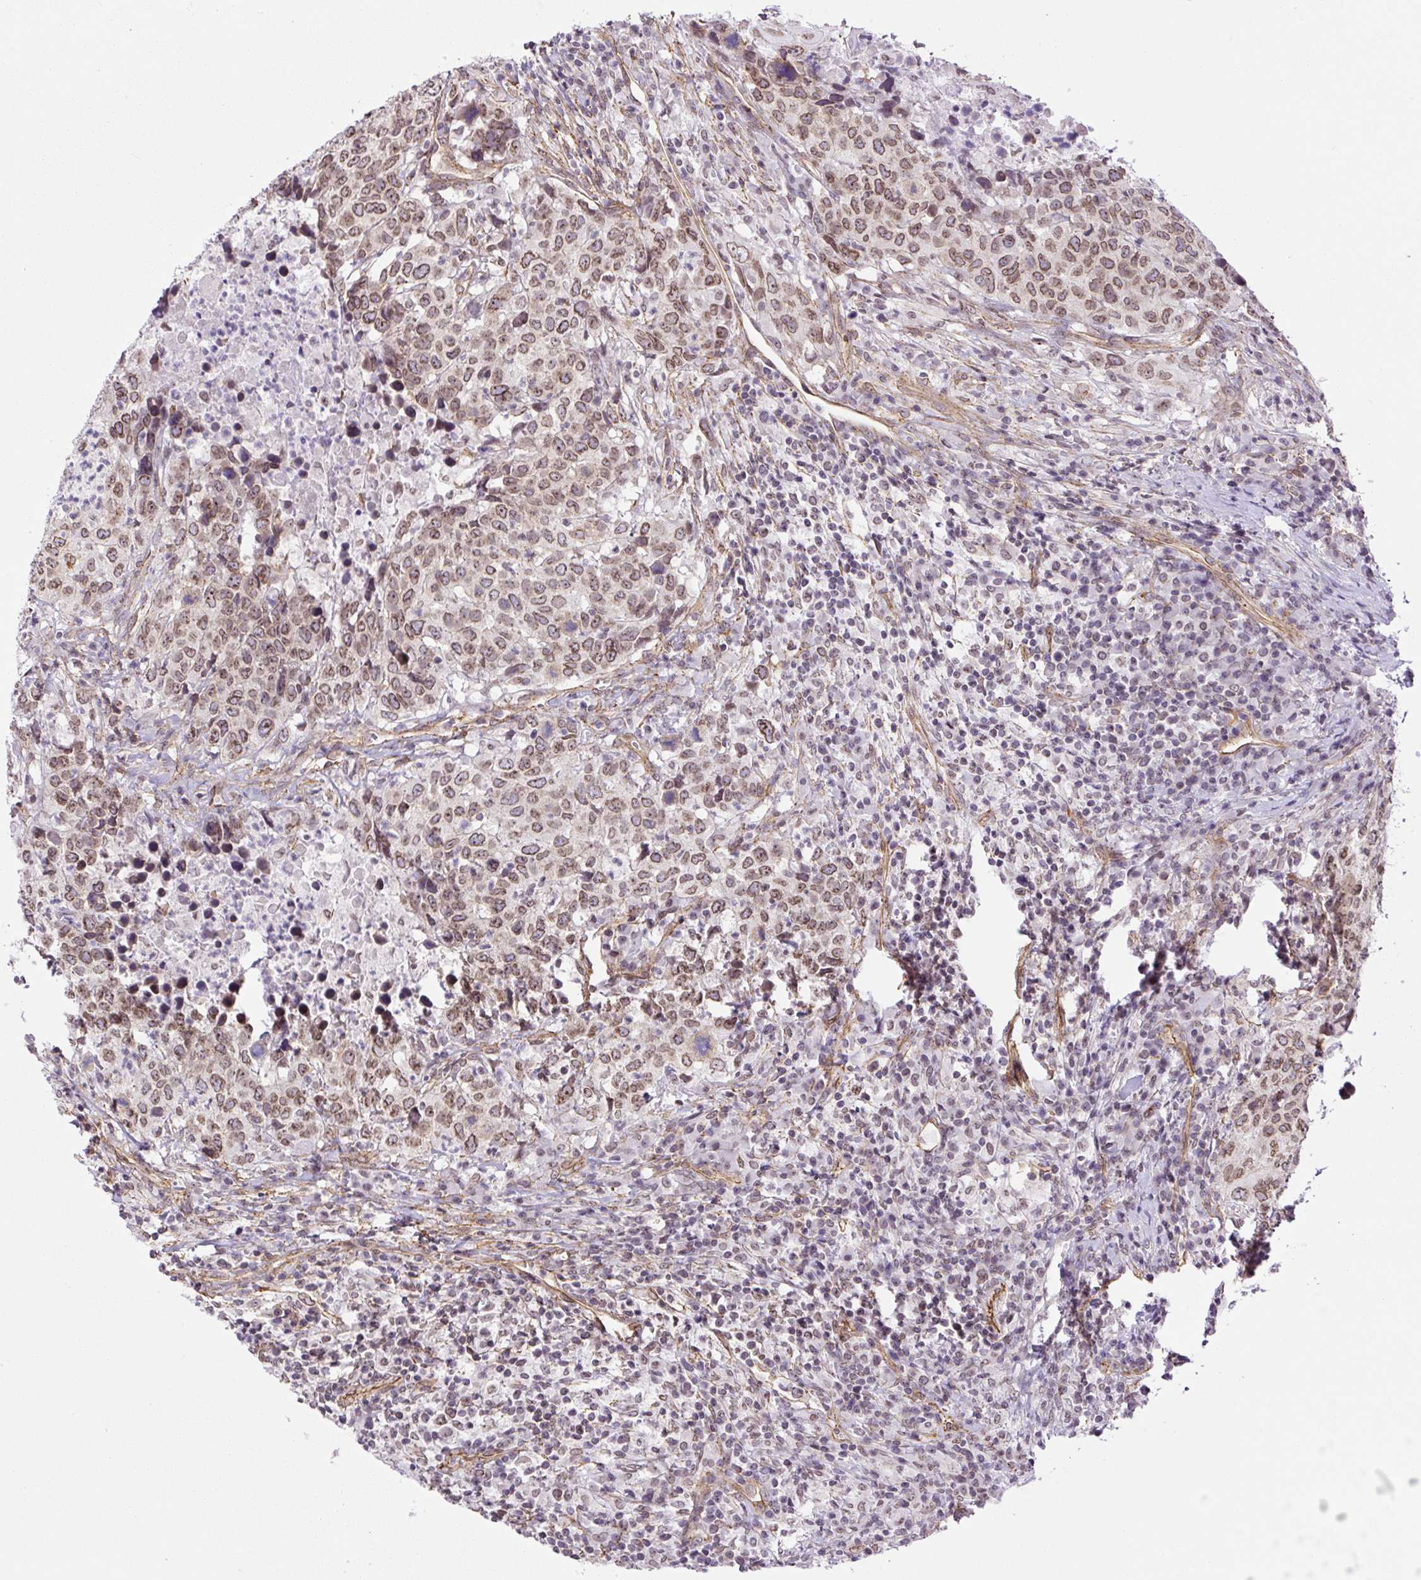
{"staining": {"intensity": "moderate", "quantity": ">75%", "location": "cytoplasmic/membranous,nuclear"}, "tissue": "head and neck cancer", "cell_type": "Tumor cells", "image_type": "cancer", "snomed": [{"axis": "morphology", "description": "Normal tissue, NOS"}, {"axis": "morphology", "description": "Squamous cell carcinoma, NOS"}, {"axis": "topography", "description": "Skeletal muscle"}, {"axis": "topography", "description": "Vascular tissue"}, {"axis": "topography", "description": "Peripheral nerve tissue"}, {"axis": "topography", "description": "Head-Neck"}], "caption": "Head and neck cancer stained with a protein marker reveals moderate staining in tumor cells.", "gene": "MYO5C", "patient": {"sex": "male", "age": 66}}